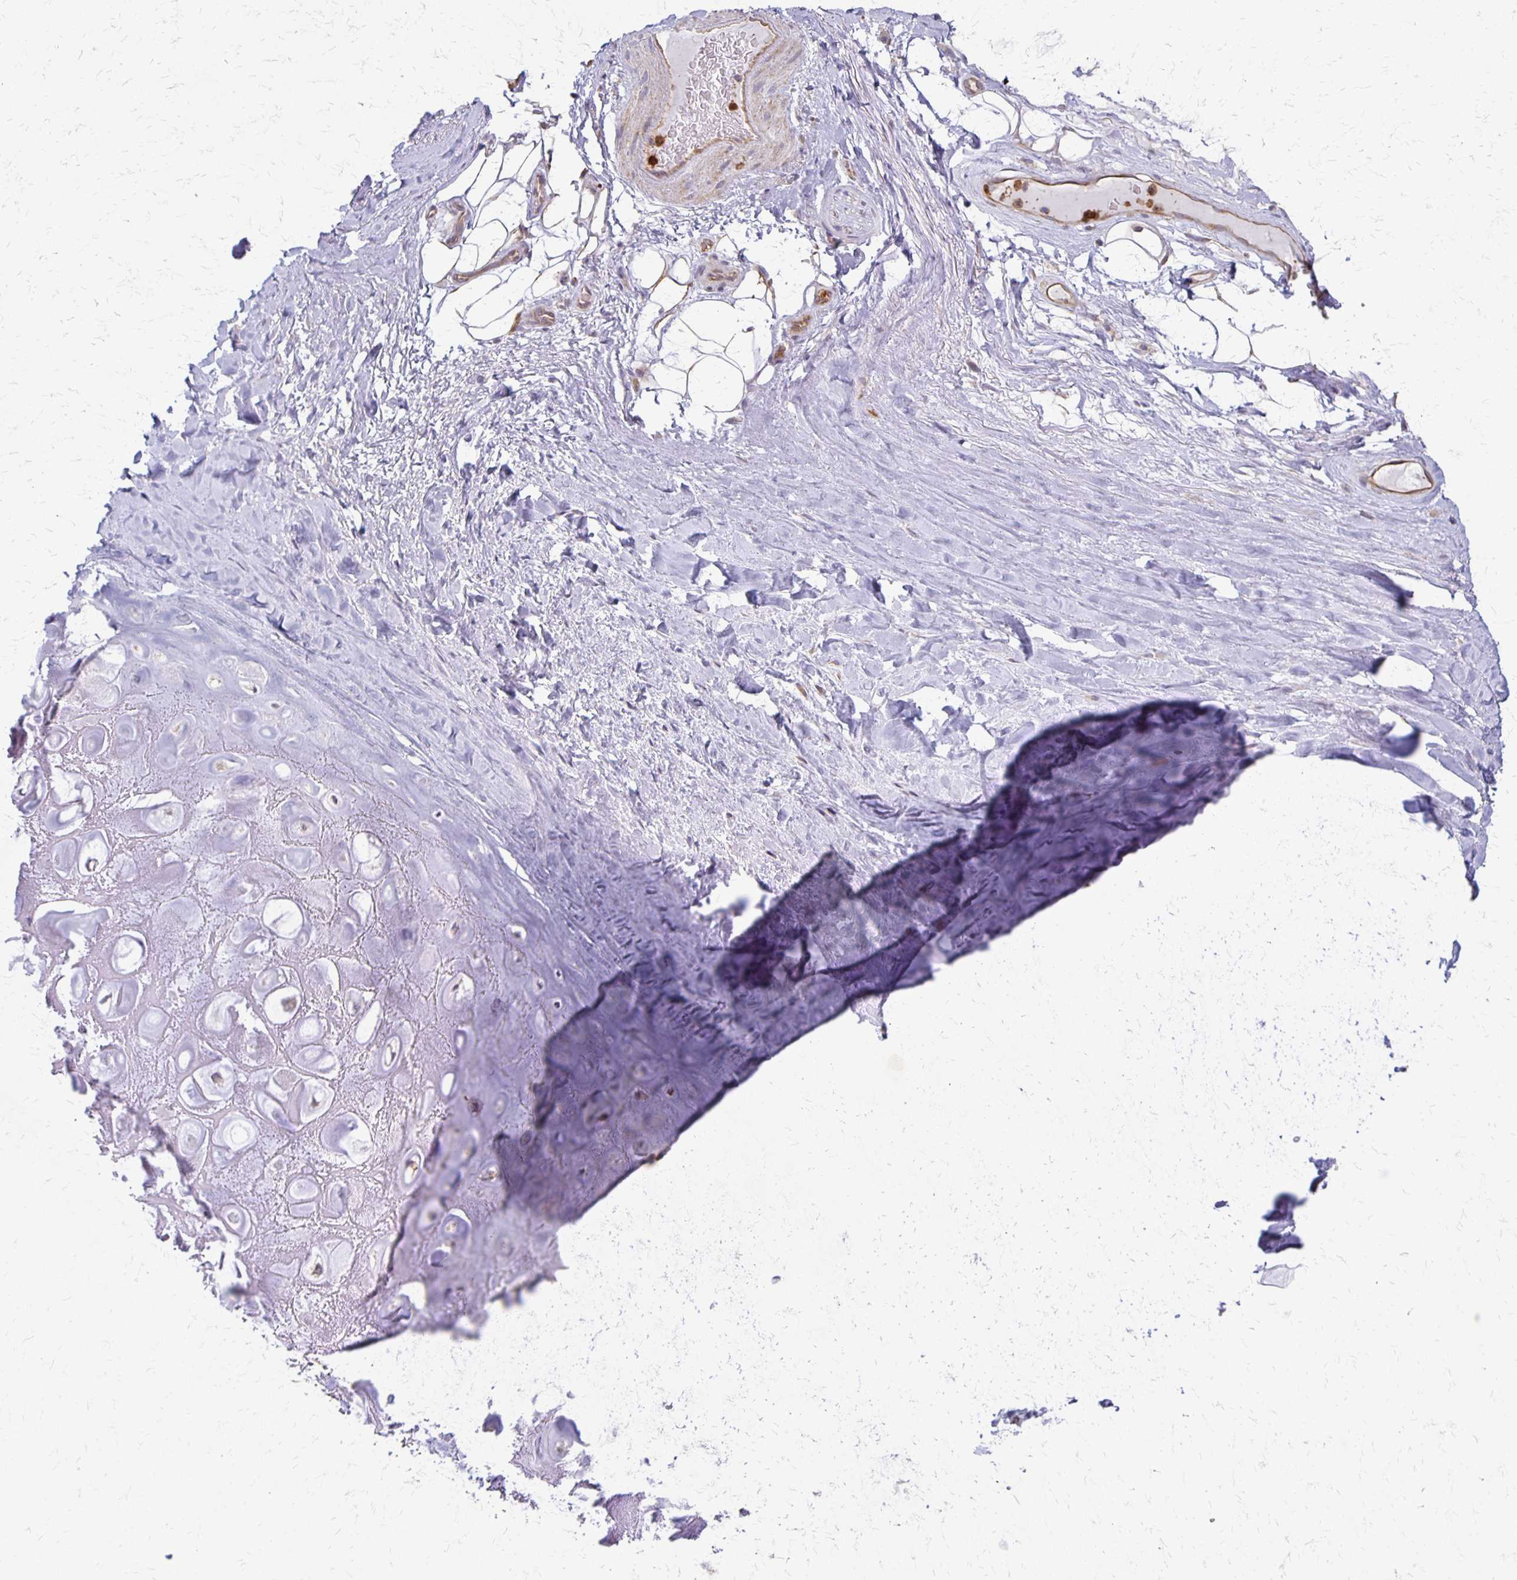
{"staining": {"intensity": "weak", "quantity": "<25%", "location": "cytoplasmic/membranous"}, "tissue": "adipose tissue", "cell_type": "Adipocytes", "image_type": "normal", "snomed": [{"axis": "morphology", "description": "Normal tissue, NOS"}, {"axis": "topography", "description": "Lymph node"}, {"axis": "topography", "description": "Cartilage tissue"}, {"axis": "topography", "description": "Nasopharynx"}], "caption": "Adipocytes are negative for brown protein staining in benign adipose tissue. Nuclei are stained in blue.", "gene": "EIF4EBP2", "patient": {"sex": "male", "age": 63}}